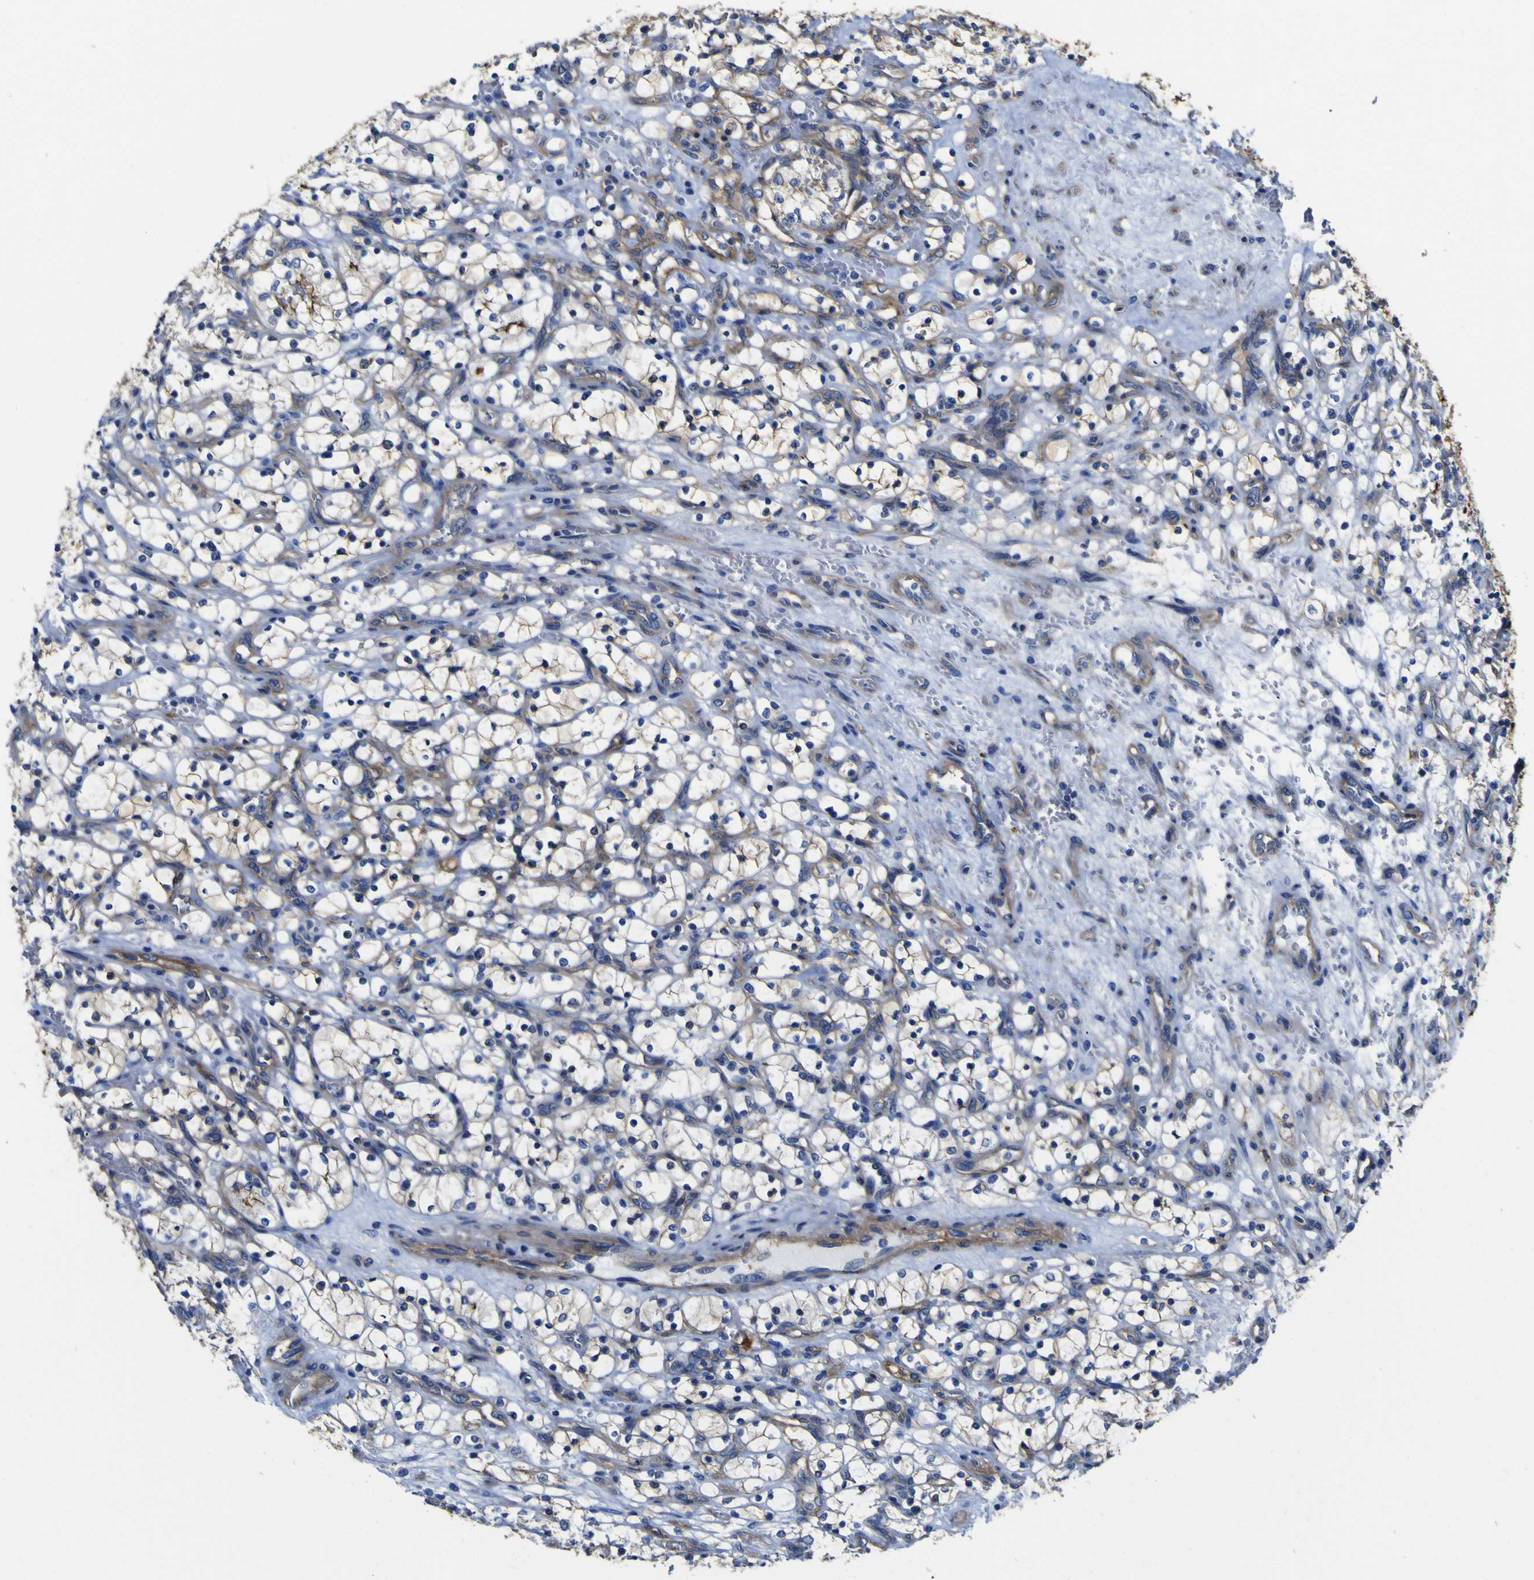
{"staining": {"intensity": "weak", "quantity": "<25%", "location": "cytoplasmic/membranous"}, "tissue": "renal cancer", "cell_type": "Tumor cells", "image_type": "cancer", "snomed": [{"axis": "morphology", "description": "Adenocarcinoma, NOS"}, {"axis": "topography", "description": "Kidney"}], "caption": "DAB immunohistochemical staining of human renal adenocarcinoma displays no significant expression in tumor cells.", "gene": "CD151", "patient": {"sex": "female", "age": 69}}